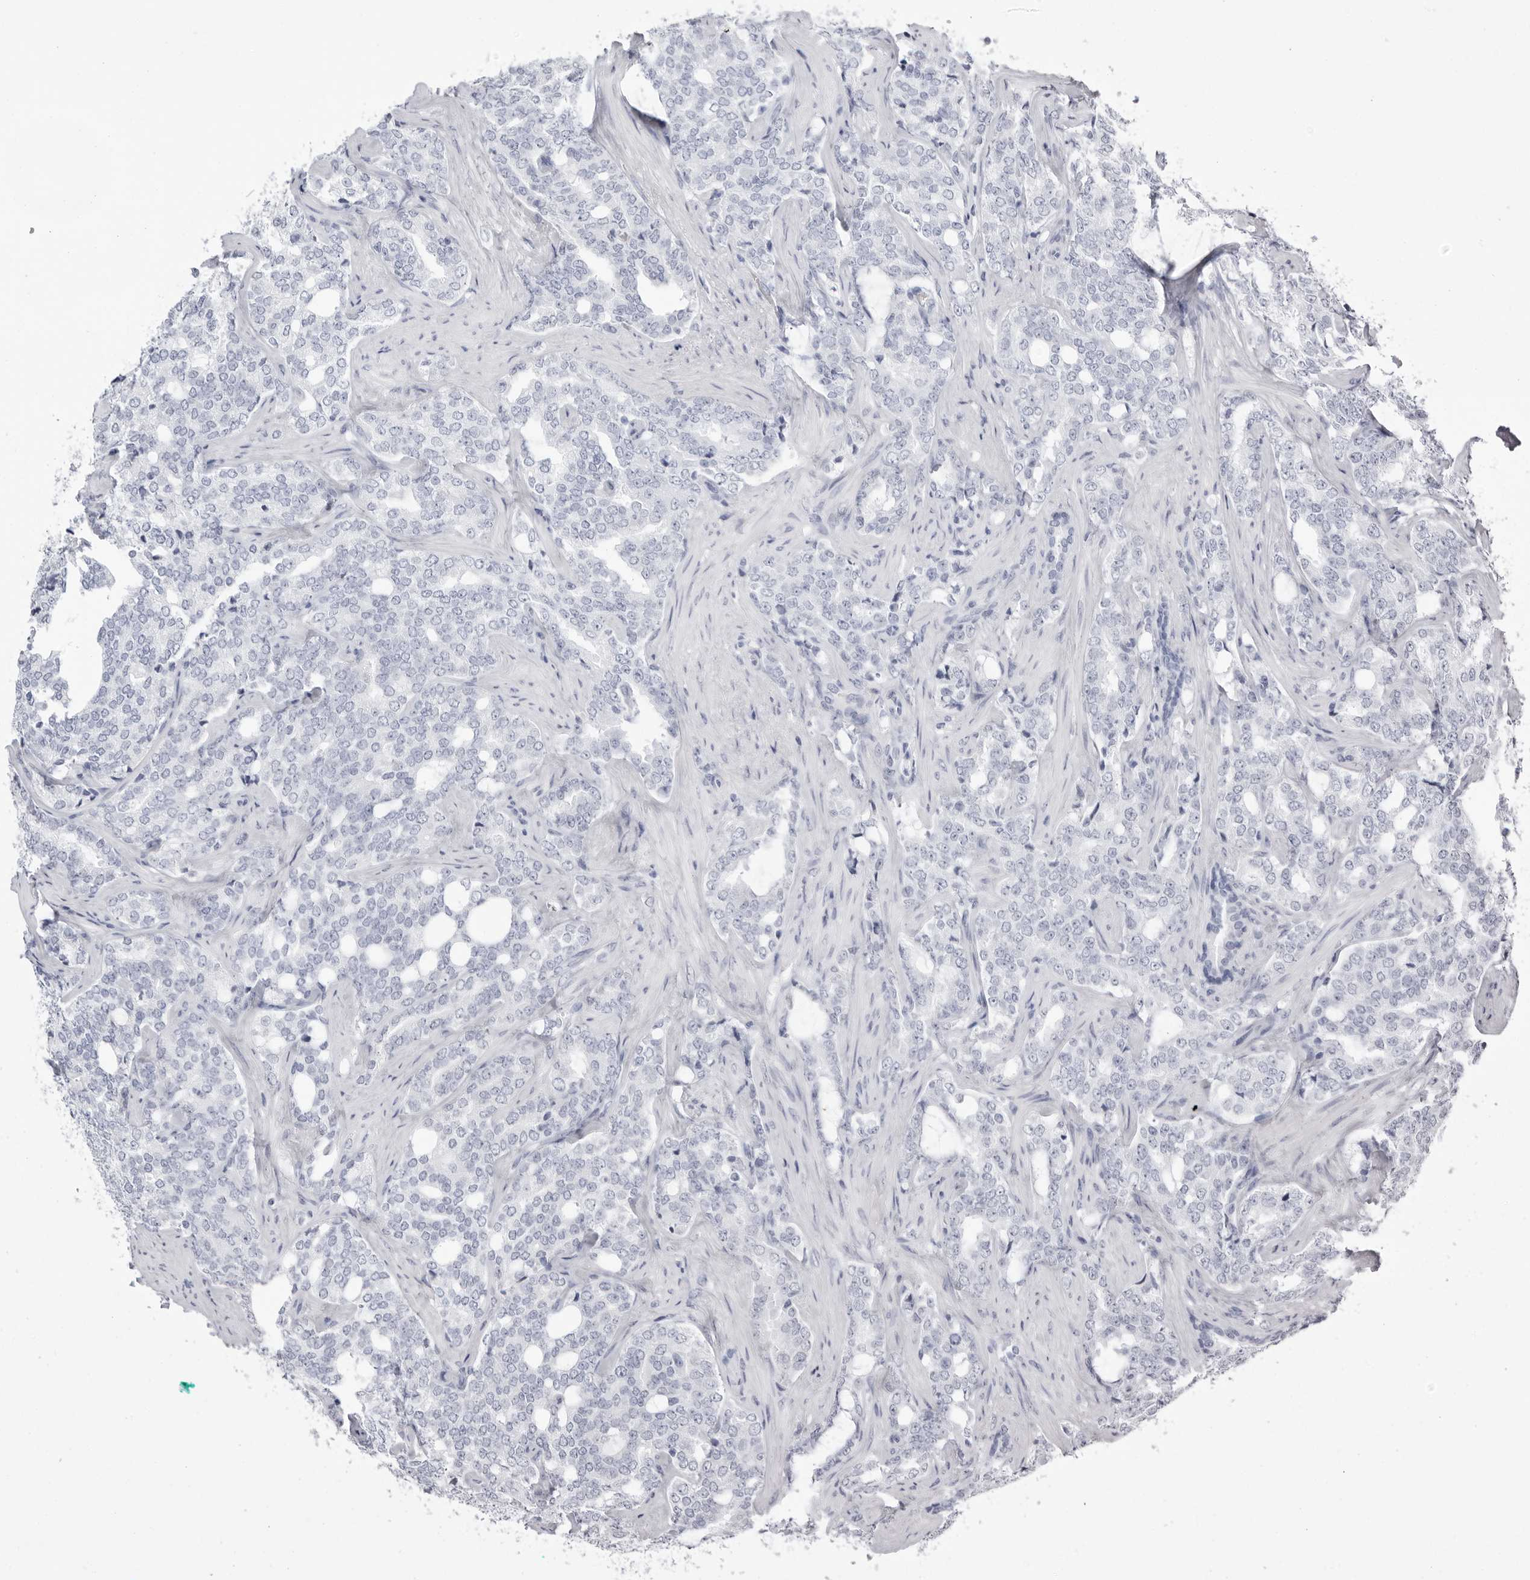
{"staining": {"intensity": "negative", "quantity": "none", "location": "none"}, "tissue": "prostate cancer", "cell_type": "Tumor cells", "image_type": "cancer", "snomed": [{"axis": "morphology", "description": "Adenocarcinoma, High grade"}, {"axis": "topography", "description": "Prostate"}], "caption": "A histopathology image of human prostate adenocarcinoma (high-grade) is negative for staining in tumor cells.", "gene": "TMOD4", "patient": {"sex": "male", "age": 64}}